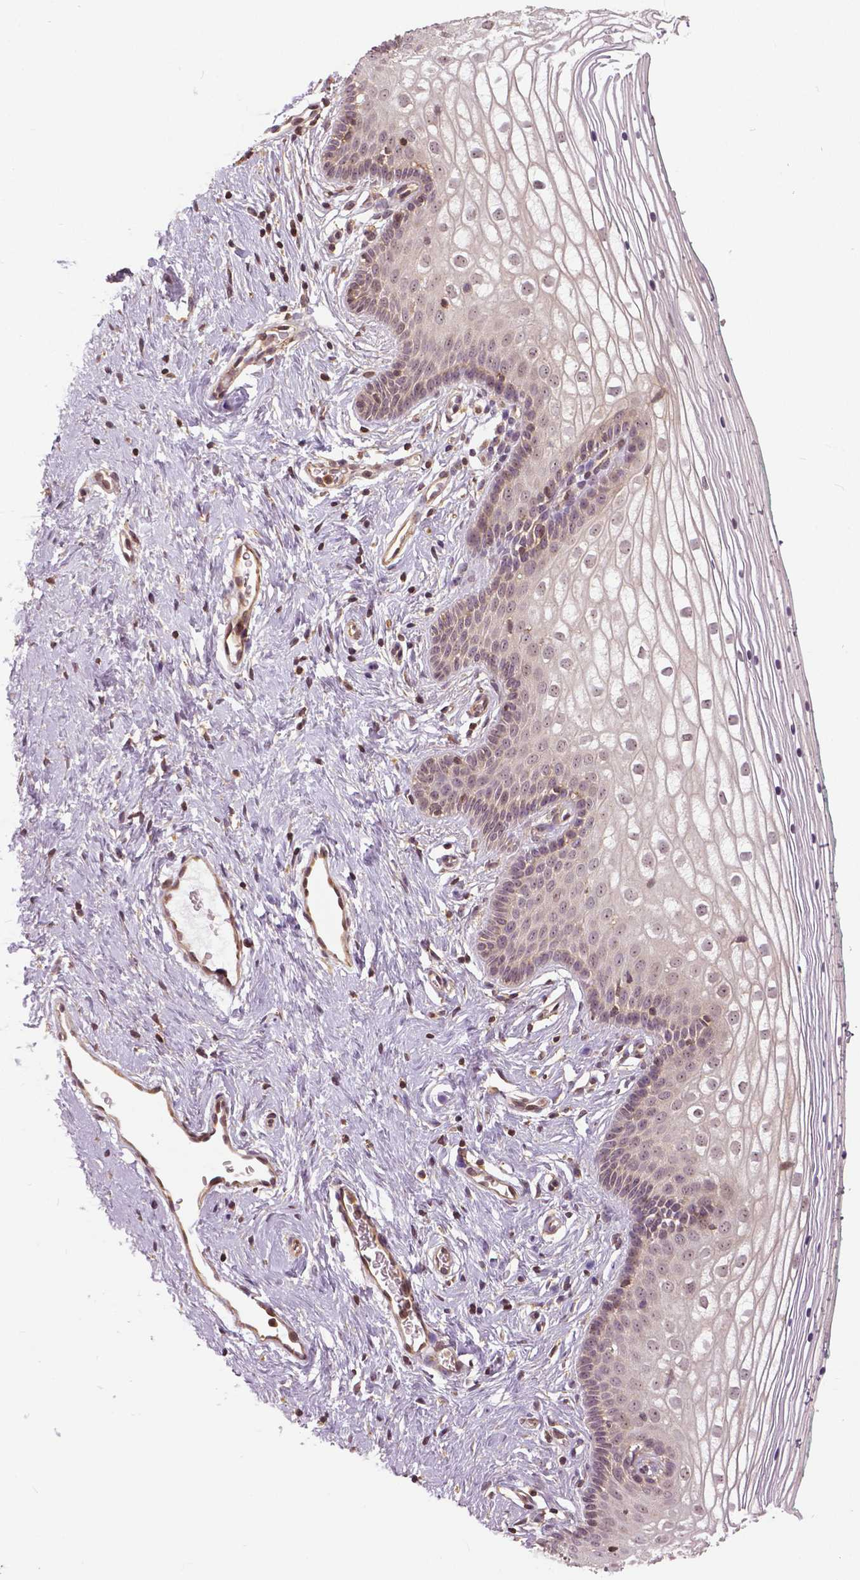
{"staining": {"intensity": "negative", "quantity": "none", "location": "none"}, "tissue": "vagina", "cell_type": "Squamous epithelial cells", "image_type": "normal", "snomed": [{"axis": "morphology", "description": "Normal tissue, NOS"}, {"axis": "topography", "description": "Vagina"}], "caption": "The immunohistochemistry (IHC) micrograph has no significant expression in squamous epithelial cells of vagina. The staining was performed using DAB (3,3'-diaminobenzidine) to visualize the protein expression in brown, while the nuclei were stained in blue with hematoxylin (Magnification: 20x).", "gene": "ANXA13", "patient": {"sex": "female", "age": 36}}